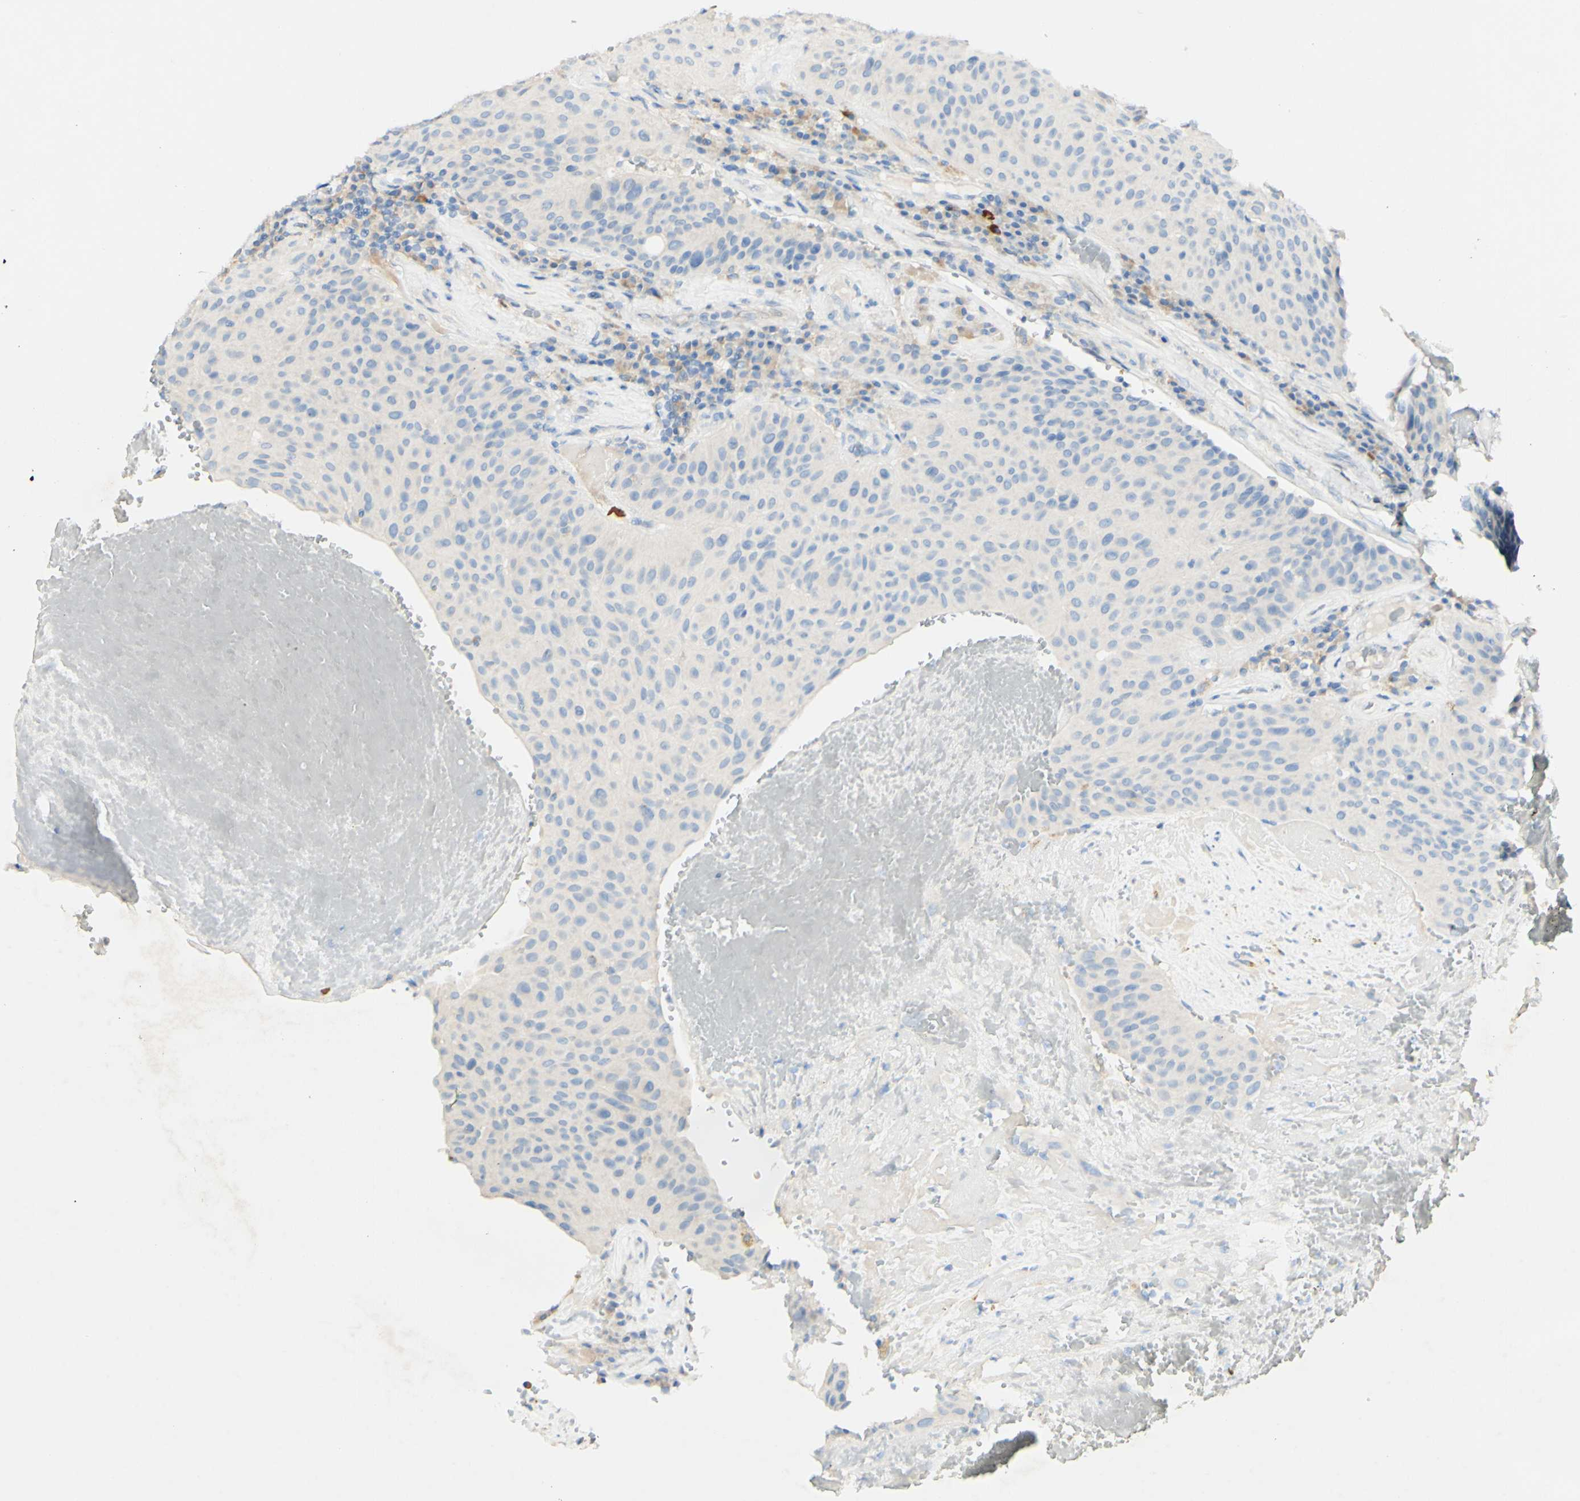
{"staining": {"intensity": "negative", "quantity": "none", "location": "none"}, "tissue": "urothelial cancer", "cell_type": "Tumor cells", "image_type": "cancer", "snomed": [{"axis": "morphology", "description": "Urothelial carcinoma, High grade"}, {"axis": "topography", "description": "Urinary bladder"}], "caption": "Human urothelial cancer stained for a protein using IHC displays no expression in tumor cells.", "gene": "FGF4", "patient": {"sex": "male", "age": 66}}